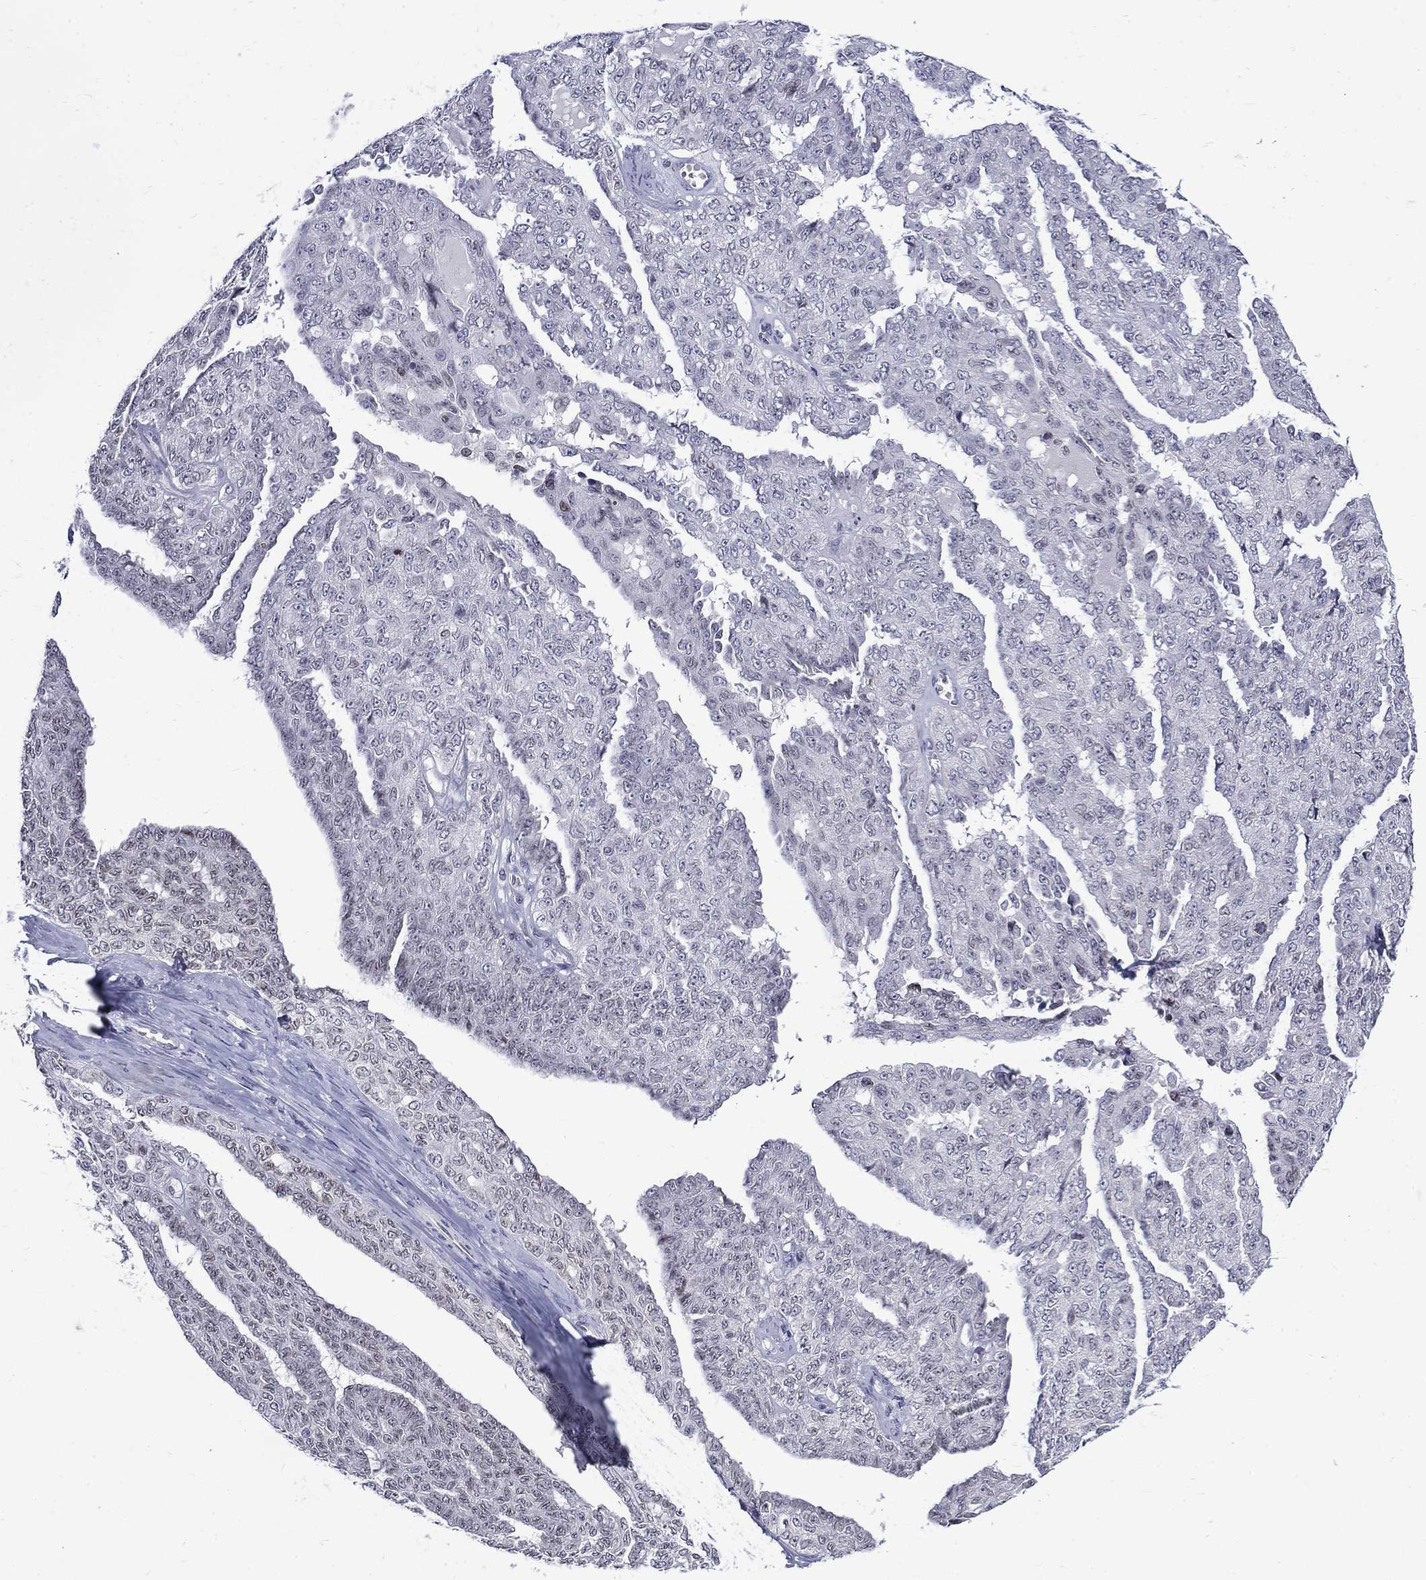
{"staining": {"intensity": "negative", "quantity": "none", "location": "none"}, "tissue": "ovarian cancer", "cell_type": "Tumor cells", "image_type": "cancer", "snomed": [{"axis": "morphology", "description": "Cystadenocarcinoma, serous, NOS"}, {"axis": "topography", "description": "Ovary"}], "caption": "The micrograph displays no staining of tumor cells in ovarian cancer (serous cystadenocarcinoma).", "gene": "SLA", "patient": {"sex": "female", "age": 71}}